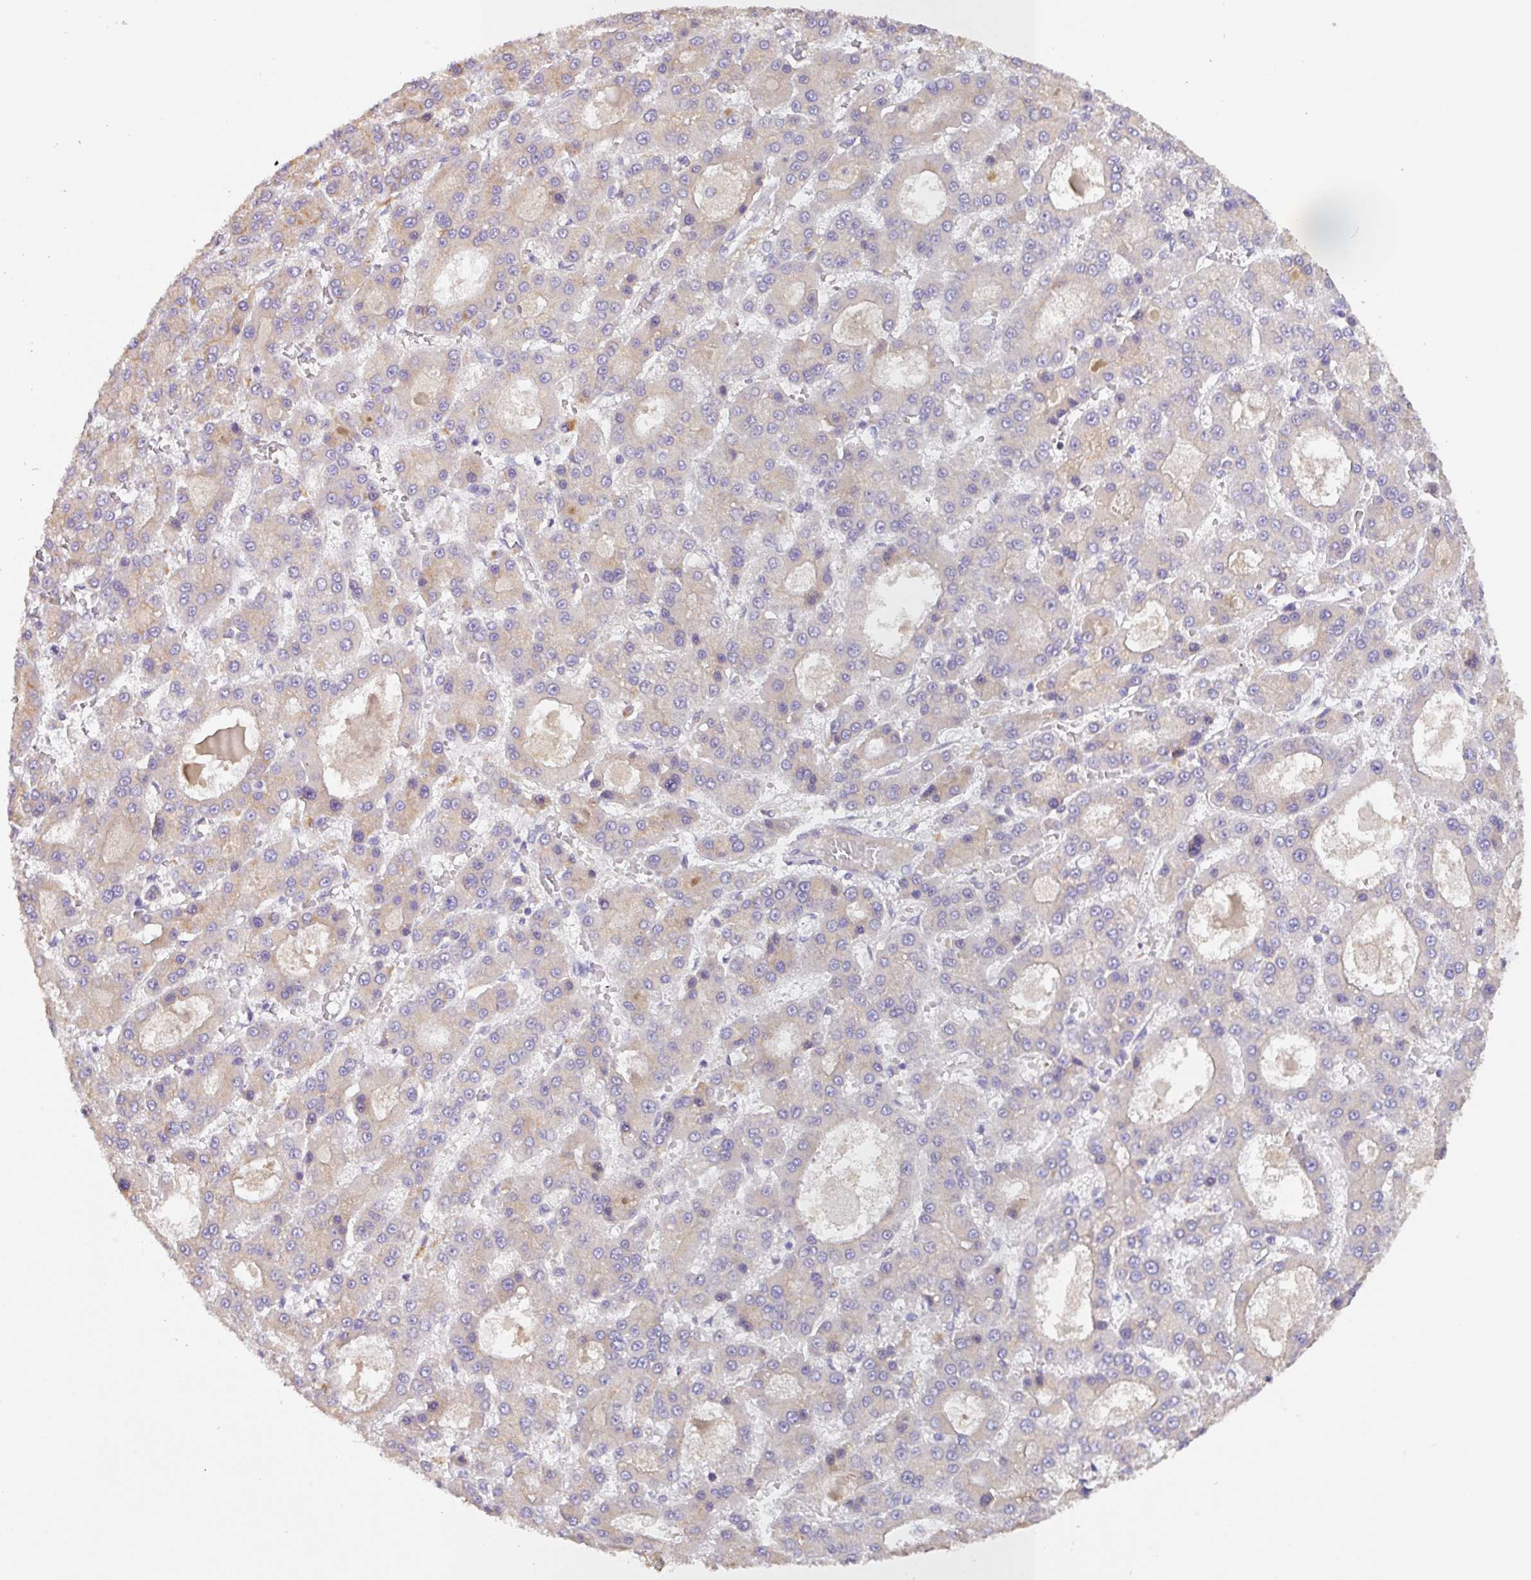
{"staining": {"intensity": "weak", "quantity": "<25%", "location": "cytoplasmic/membranous"}, "tissue": "liver cancer", "cell_type": "Tumor cells", "image_type": "cancer", "snomed": [{"axis": "morphology", "description": "Carcinoma, Hepatocellular, NOS"}, {"axis": "topography", "description": "Liver"}], "caption": "IHC histopathology image of human hepatocellular carcinoma (liver) stained for a protein (brown), which displays no positivity in tumor cells.", "gene": "SFTPB", "patient": {"sex": "male", "age": 70}}